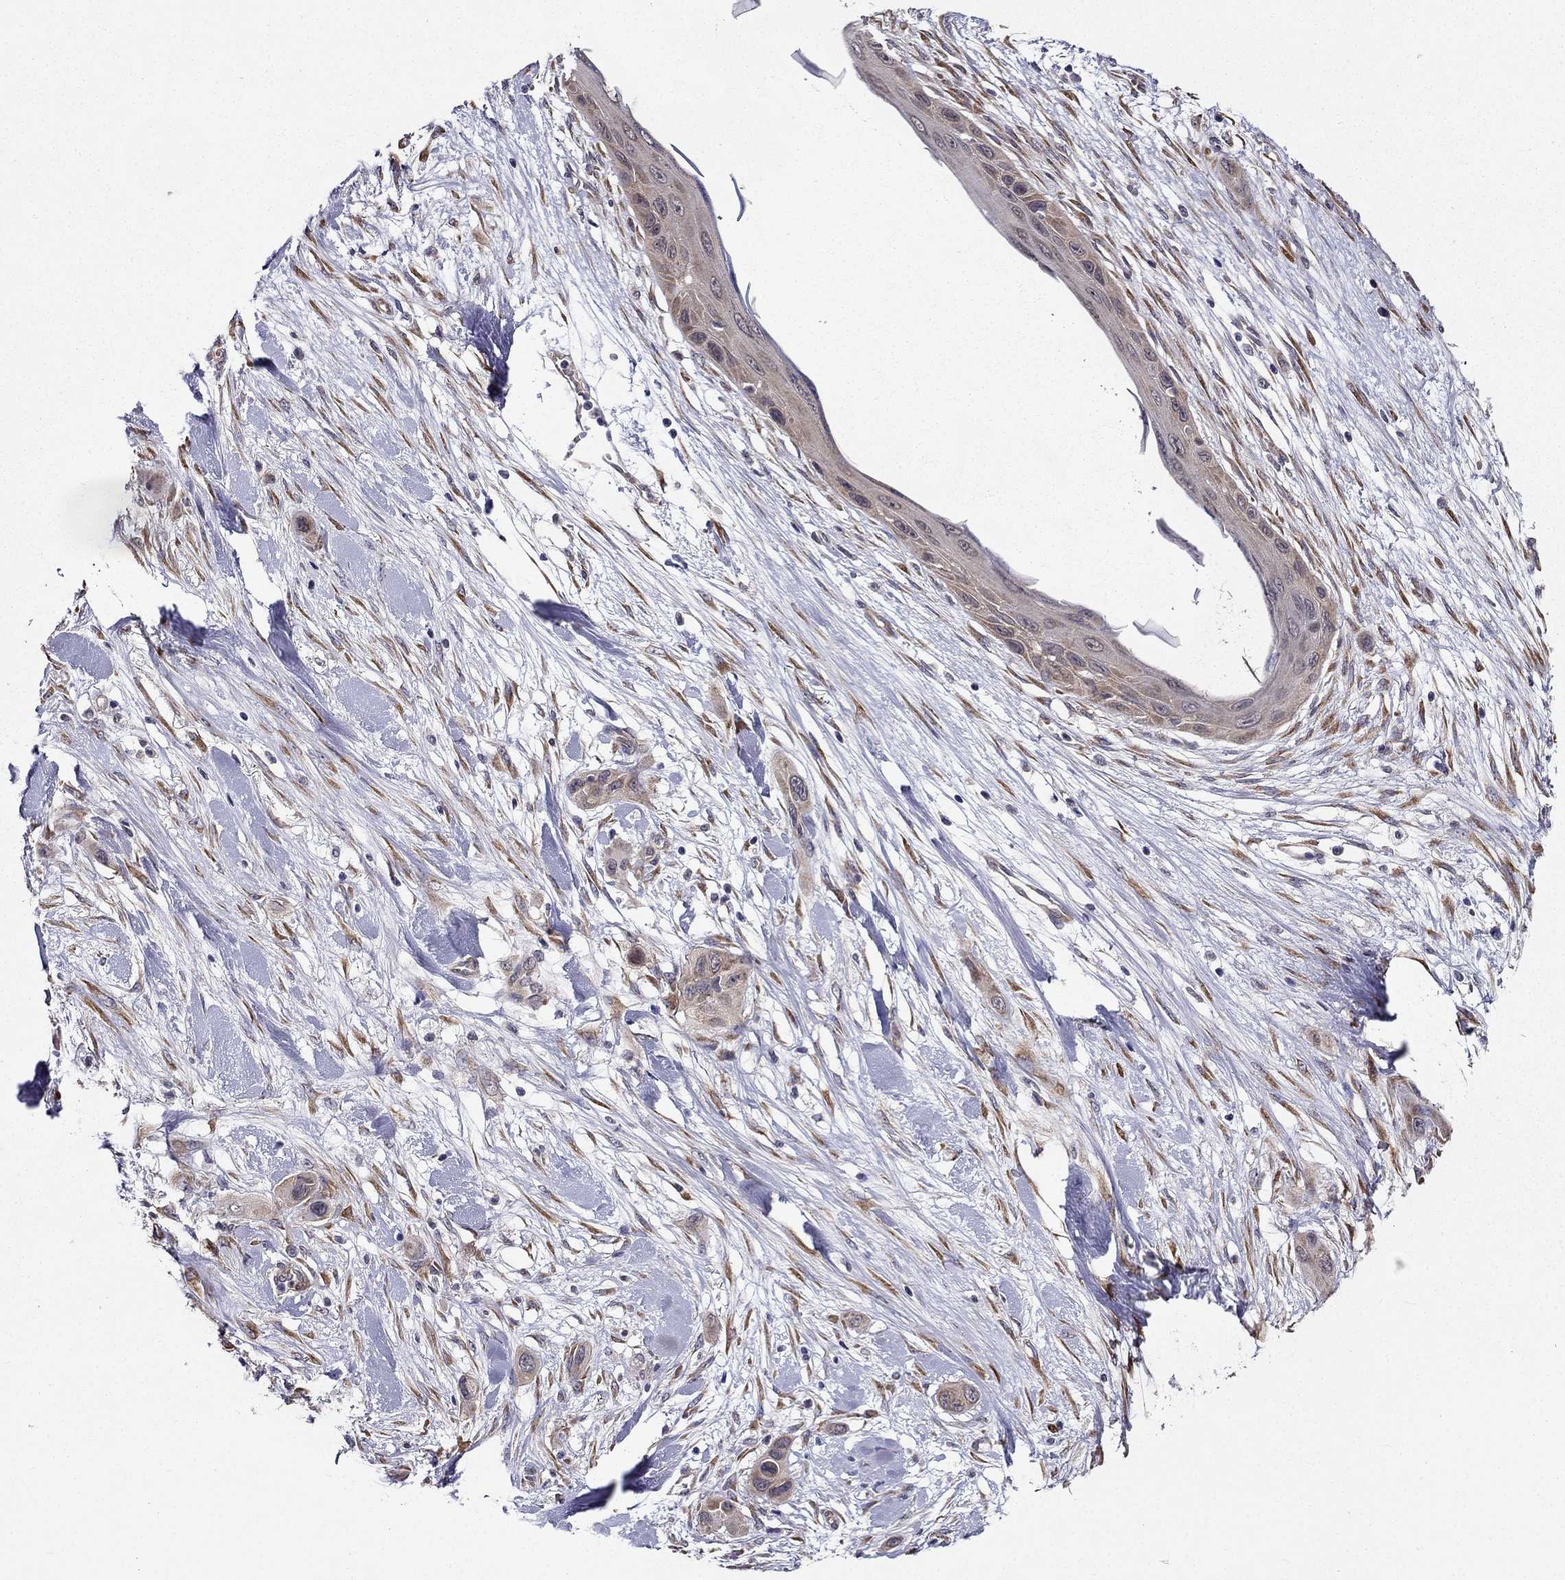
{"staining": {"intensity": "weak", "quantity": "25%-75%", "location": "cytoplasmic/membranous"}, "tissue": "skin cancer", "cell_type": "Tumor cells", "image_type": "cancer", "snomed": [{"axis": "morphology", "description": "Squamous cell carcinoma, NOS"}, {"axis": "topography", "description": "Skin"}], "caption": "The photomicrograph demonstrates staining of squamous cell carcinoma (skin), revealing weak cytoplasmic/membranous protein staining (brown color) within tumor cells.", "gene": "ARHGEF28", "patient": {"sex": "male", "age": 79}}